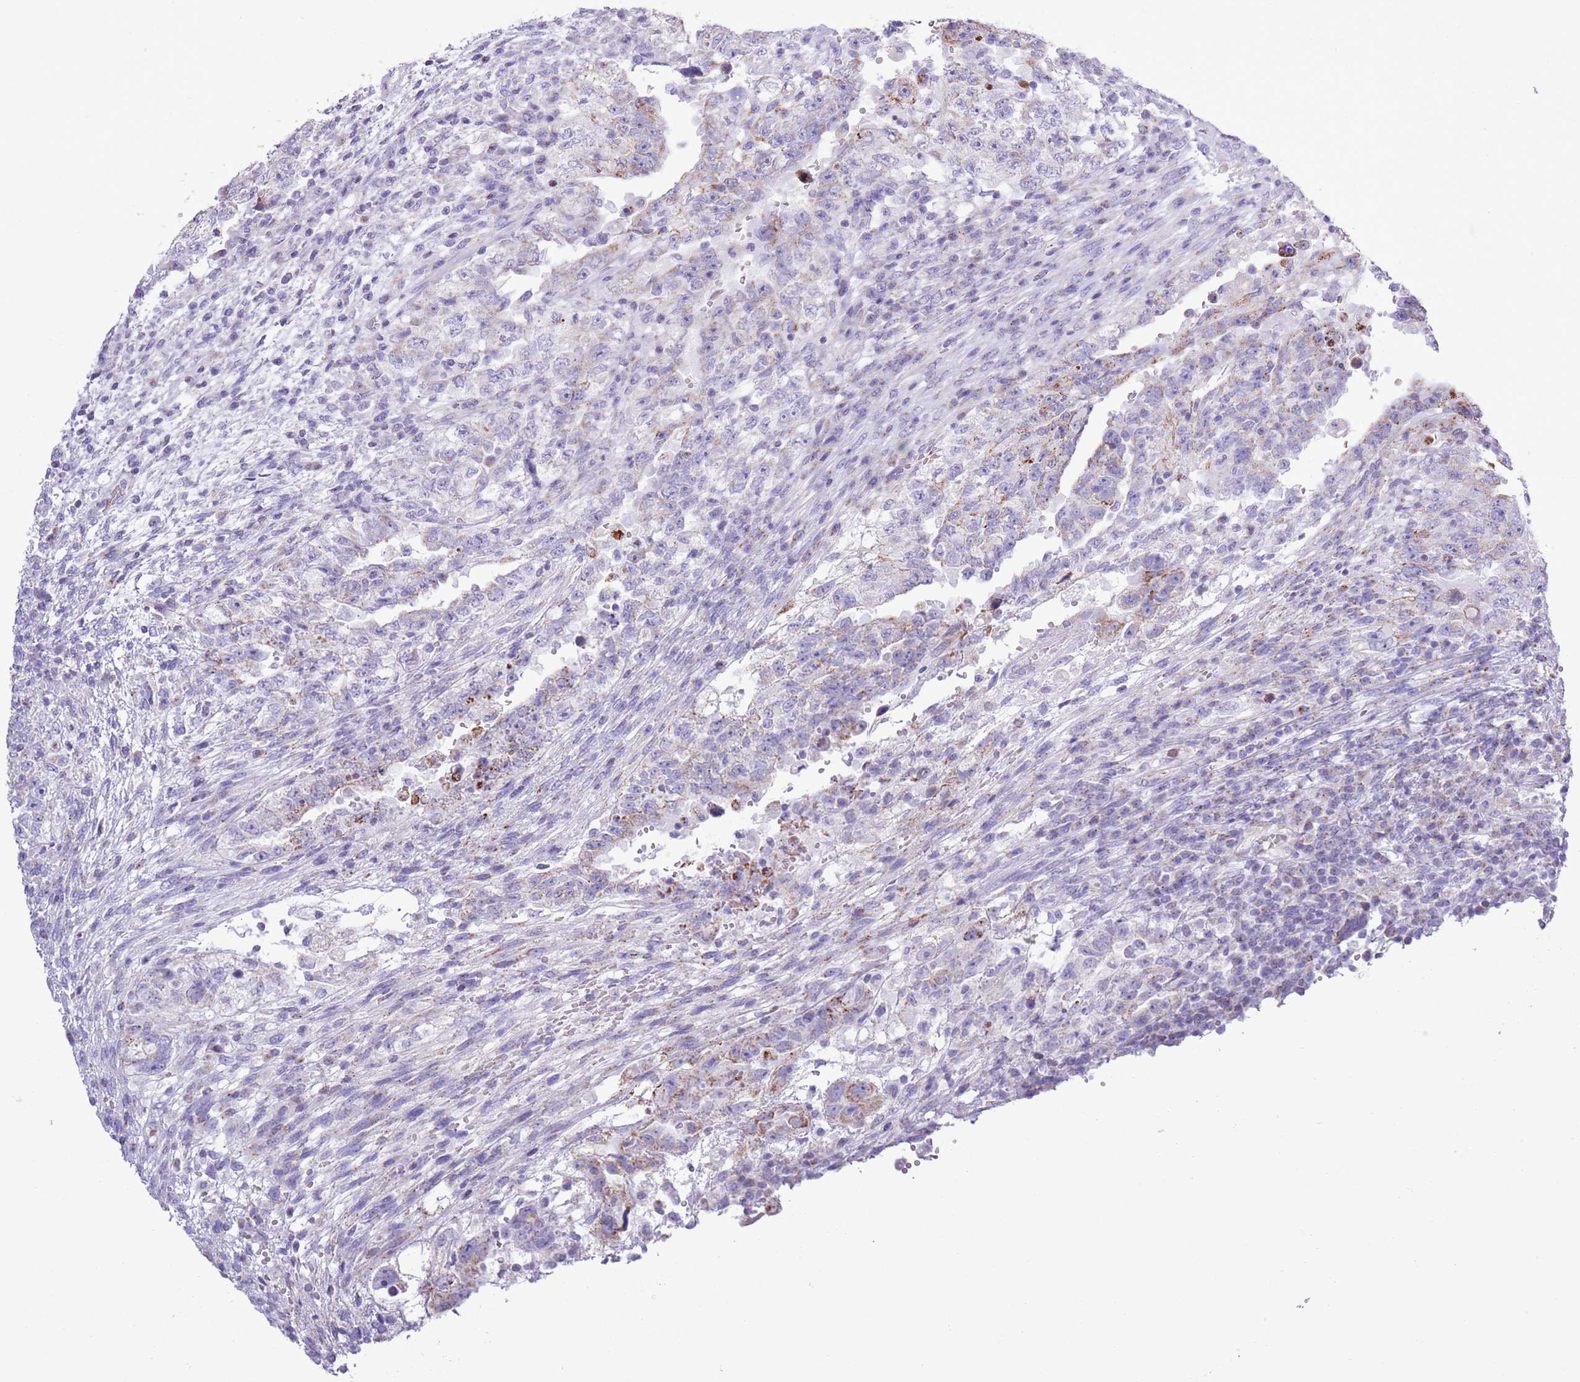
{"staining": {"intensity": "moderate", "quantity": "<25%", "location": "cytoplasmic/membranous"}, "tissue": "testis cancer", "cell_type": "Tumor cells", "image_type": "cancer", "snomed": [{"axis": "morphology", "description": "Carcinoma, Embryonal, NOS"}, {"axis": "topography", "description": "Testis"}], "caption": "Immunohistochemistry (DAB) staining of human testis embryonal carcinoma reveals moderate cytoplasmic/membranous protein expression in approximately <25% of tumor cells. Ihc stains the protein in brown and the nuclei are stained blue.", "gene": "MOCOS", "patient": {"sex": "male", "age": 26}}